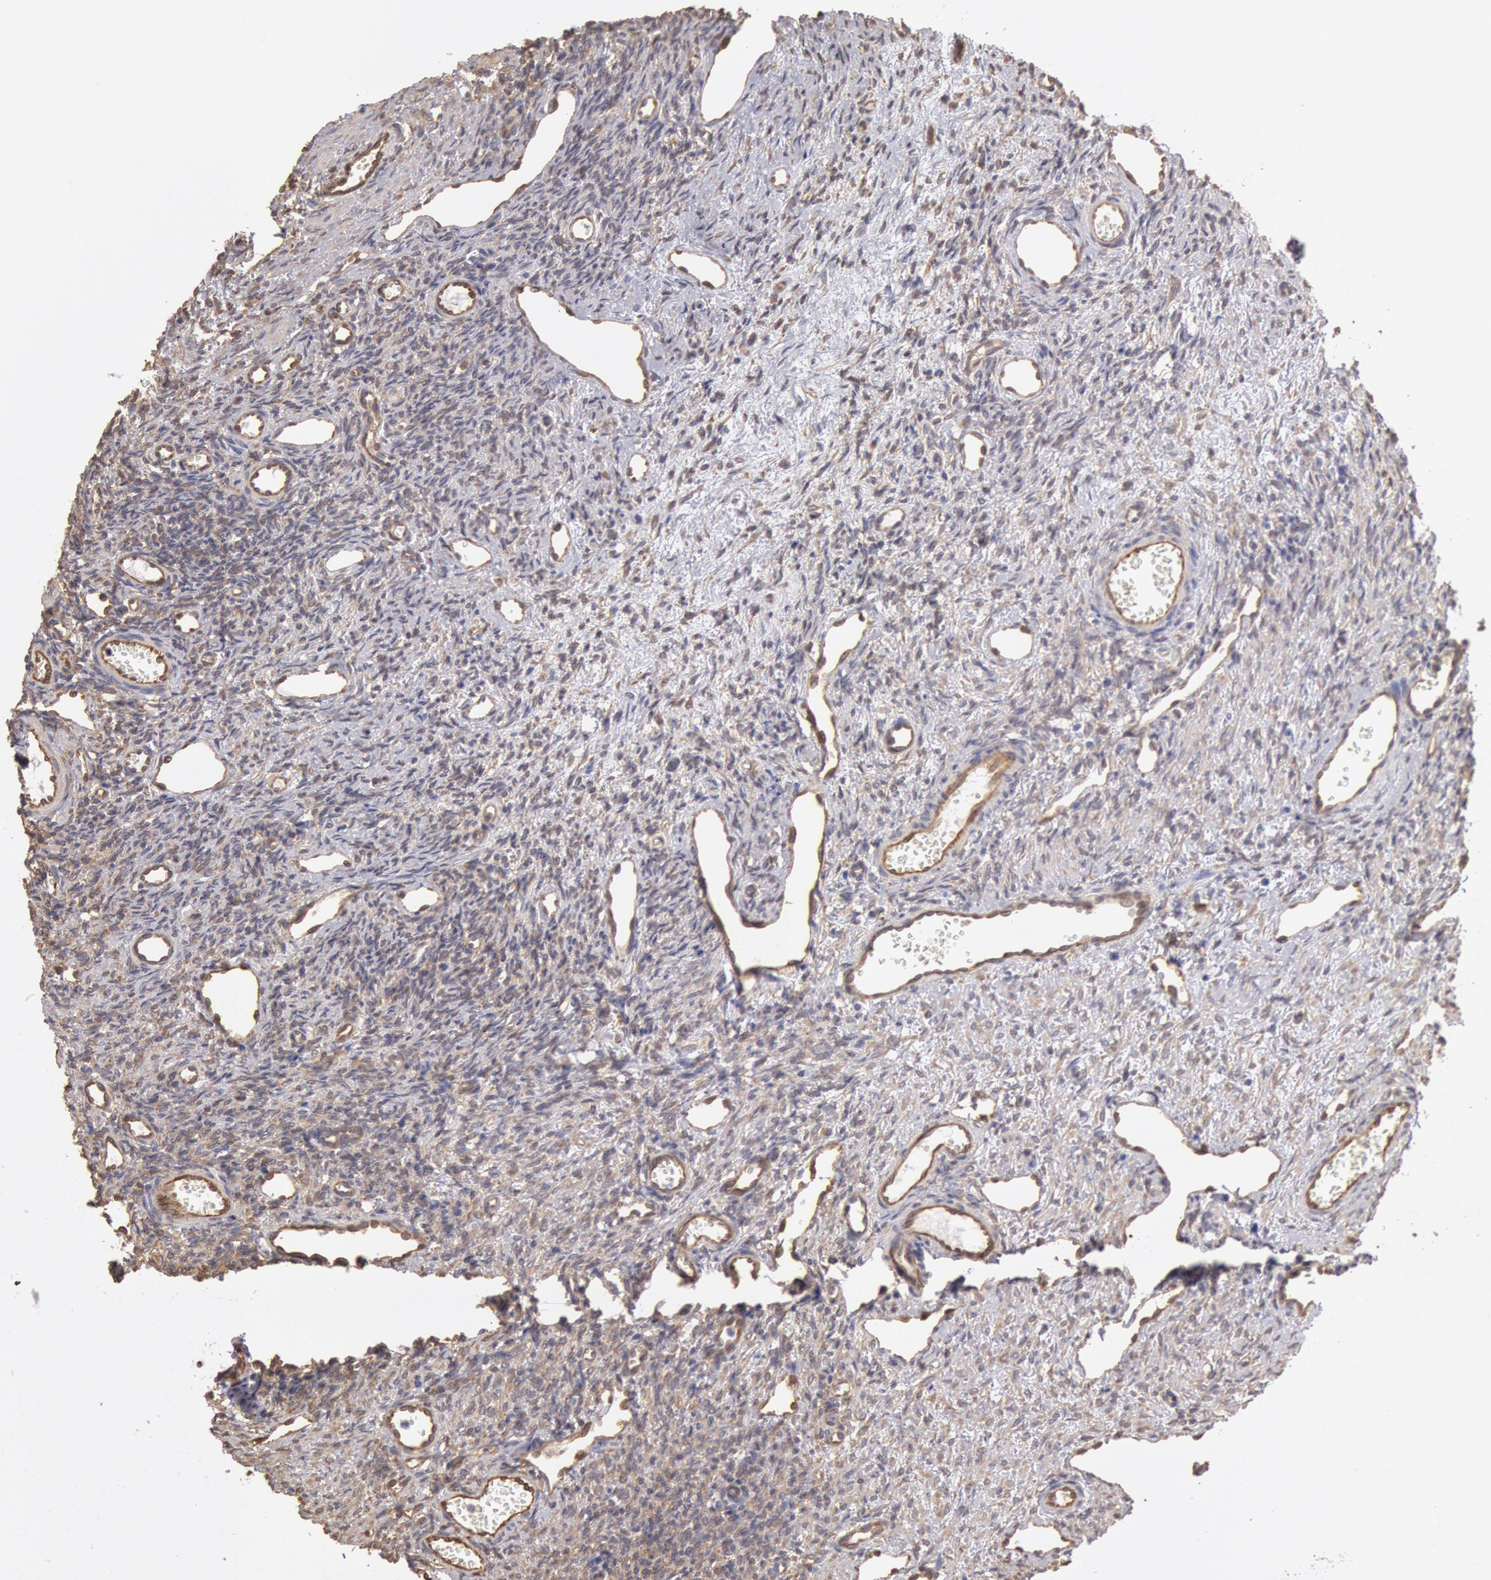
{"staining": {"intensity": "moderate", "quantity": "25%-75%", "location": "cytoplasmic/membranous"}, "tissue": "ovary", "cell_type": "Ovarian stroma cells", "image_type": "normal", "snomed": [{"axis": "morphology", "description": "Normal tissue, NOS"}, {"axis": "topography", "description": "Ovary"}], "caption": "Immunohistochemistry of benign human ovary exhibits medium levels of moderate cytoplasmic/membranous positivity in about 25%-75% of ovarian stroma cells.", "gene": "CCDC50", "patient": {"sex": "female", "age": 33}}